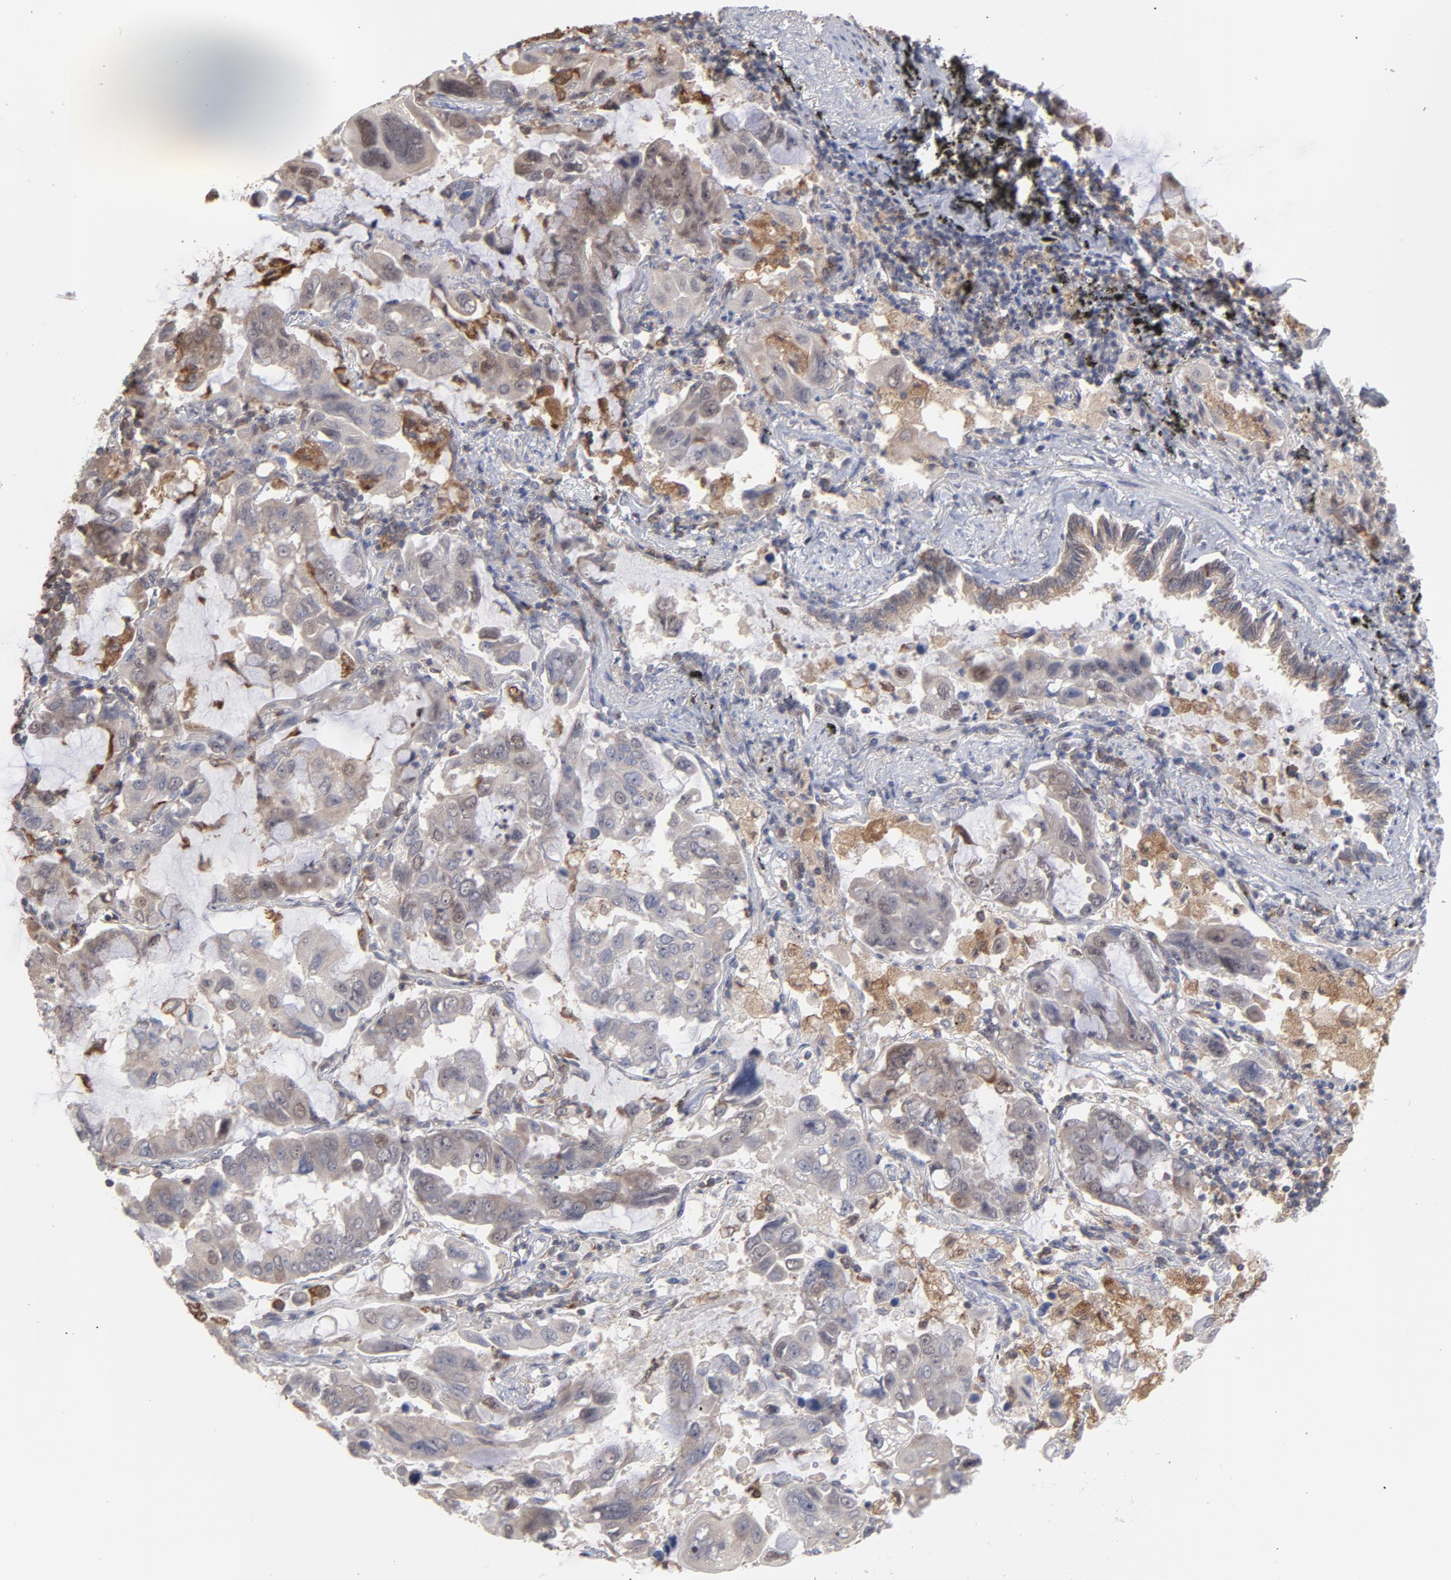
{"staining": {"intensity": "negative", "quantity": "none", "location": "none"}, "tissue": "lung cancer", "cell_type": "Tumor cells", "image_type": "cancer", "snomed": [{"axis": "morphology", "description": "Adenocarcinoma, NOS"}, {"axis": "topography", "description": "Lung"}], "caption": "This is an IHC histopathology image of lung adenocarcinoma. There is no positivity in tumor cells.", "gene": "OAS1", "patient": {"sex": "male", "age": 64}}